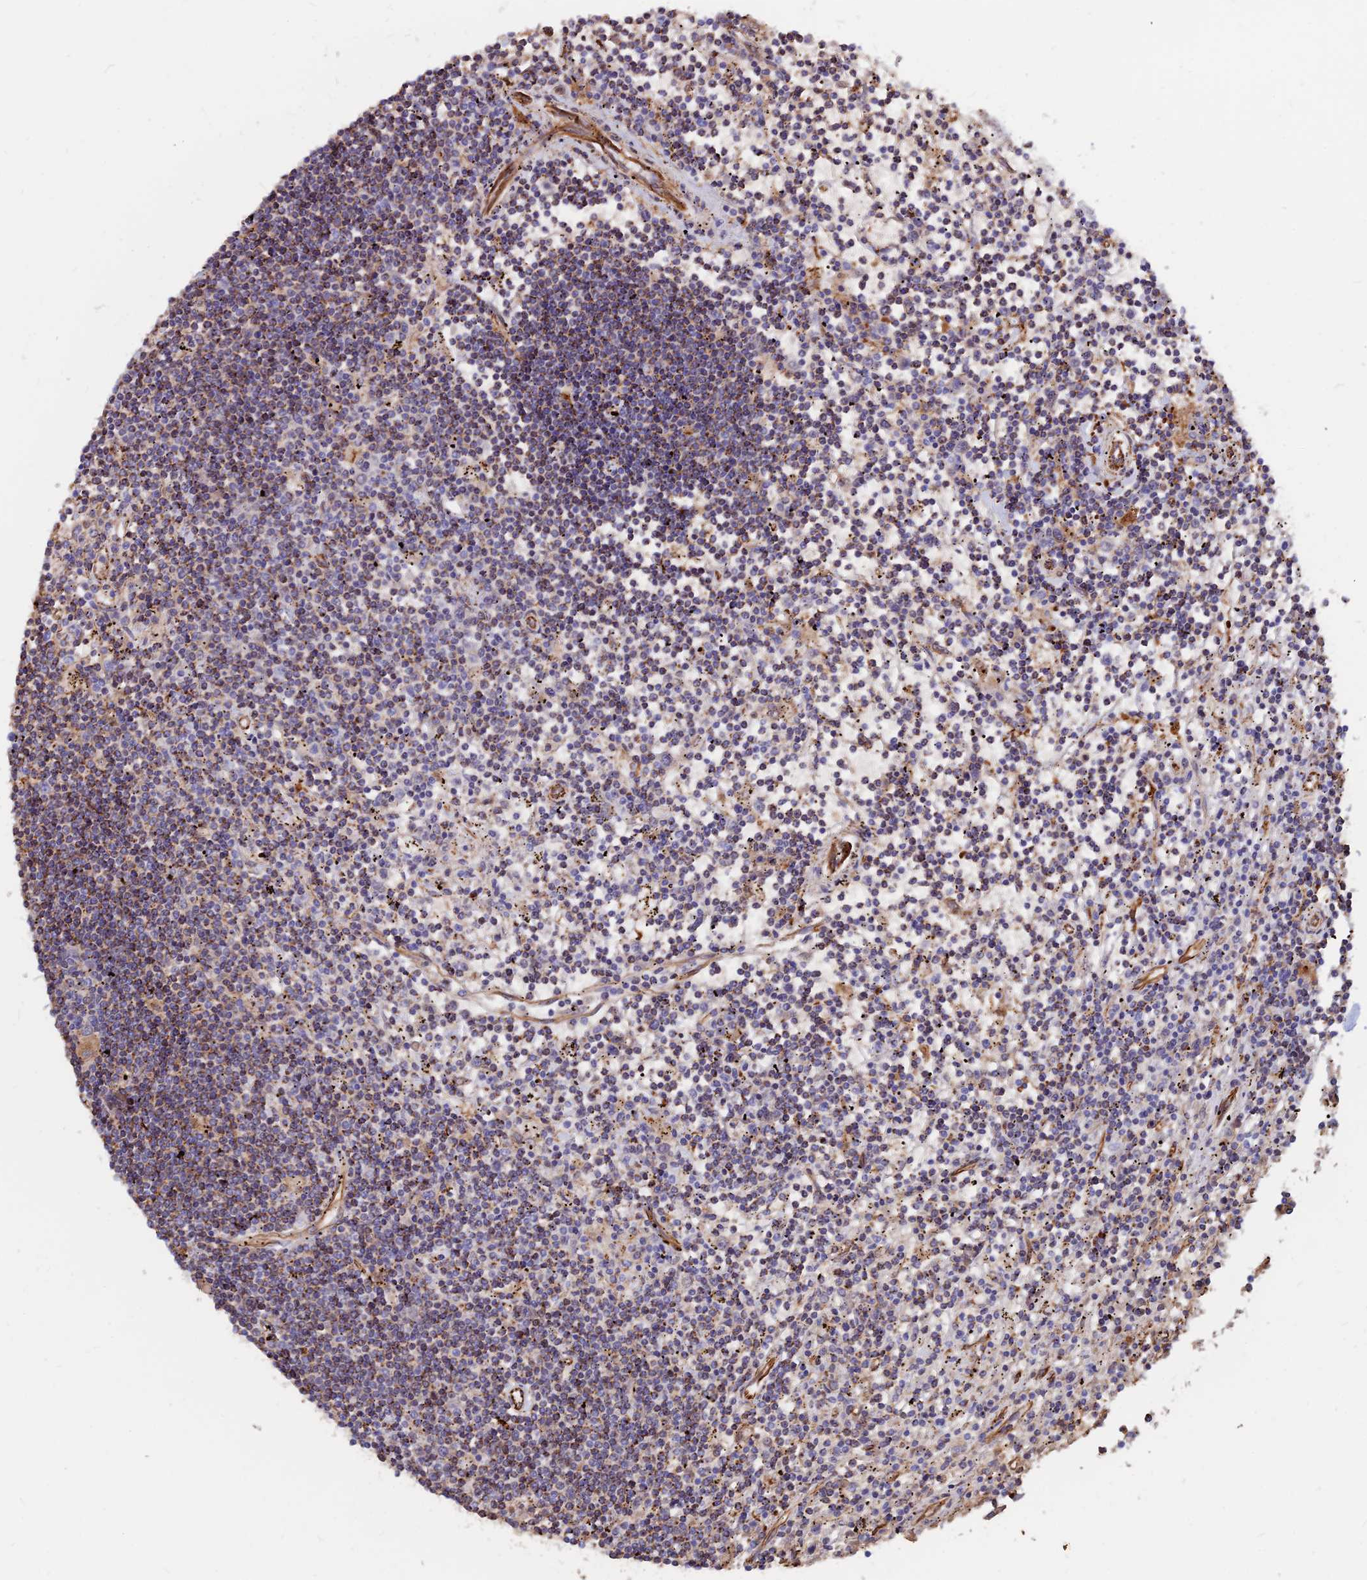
{"staining": {"intensity": "negative", "quantity": "none", "location": "none"}, "tissue": "lymphoma", "cell_type": "Tumor cells", "image_type": "cancer", "snomed": [{"axis": "morphology", "description": "Malignant lymphoma, non-Hodgkin's type, Low grade"}, {"axis": "topography", "description": "Spleen"}], "caption": "An immunohistochemistry histopathology image of lymphoma is shown. There is no staining in tumor cells of lymphoma. (Brightfield microscopy of DAB (3,3'-diaminobenzidine) immunohistochemistry (IHC) at high magnification).", "gene": "CDK18", "patient": {"sex": "male", "age": 76}}